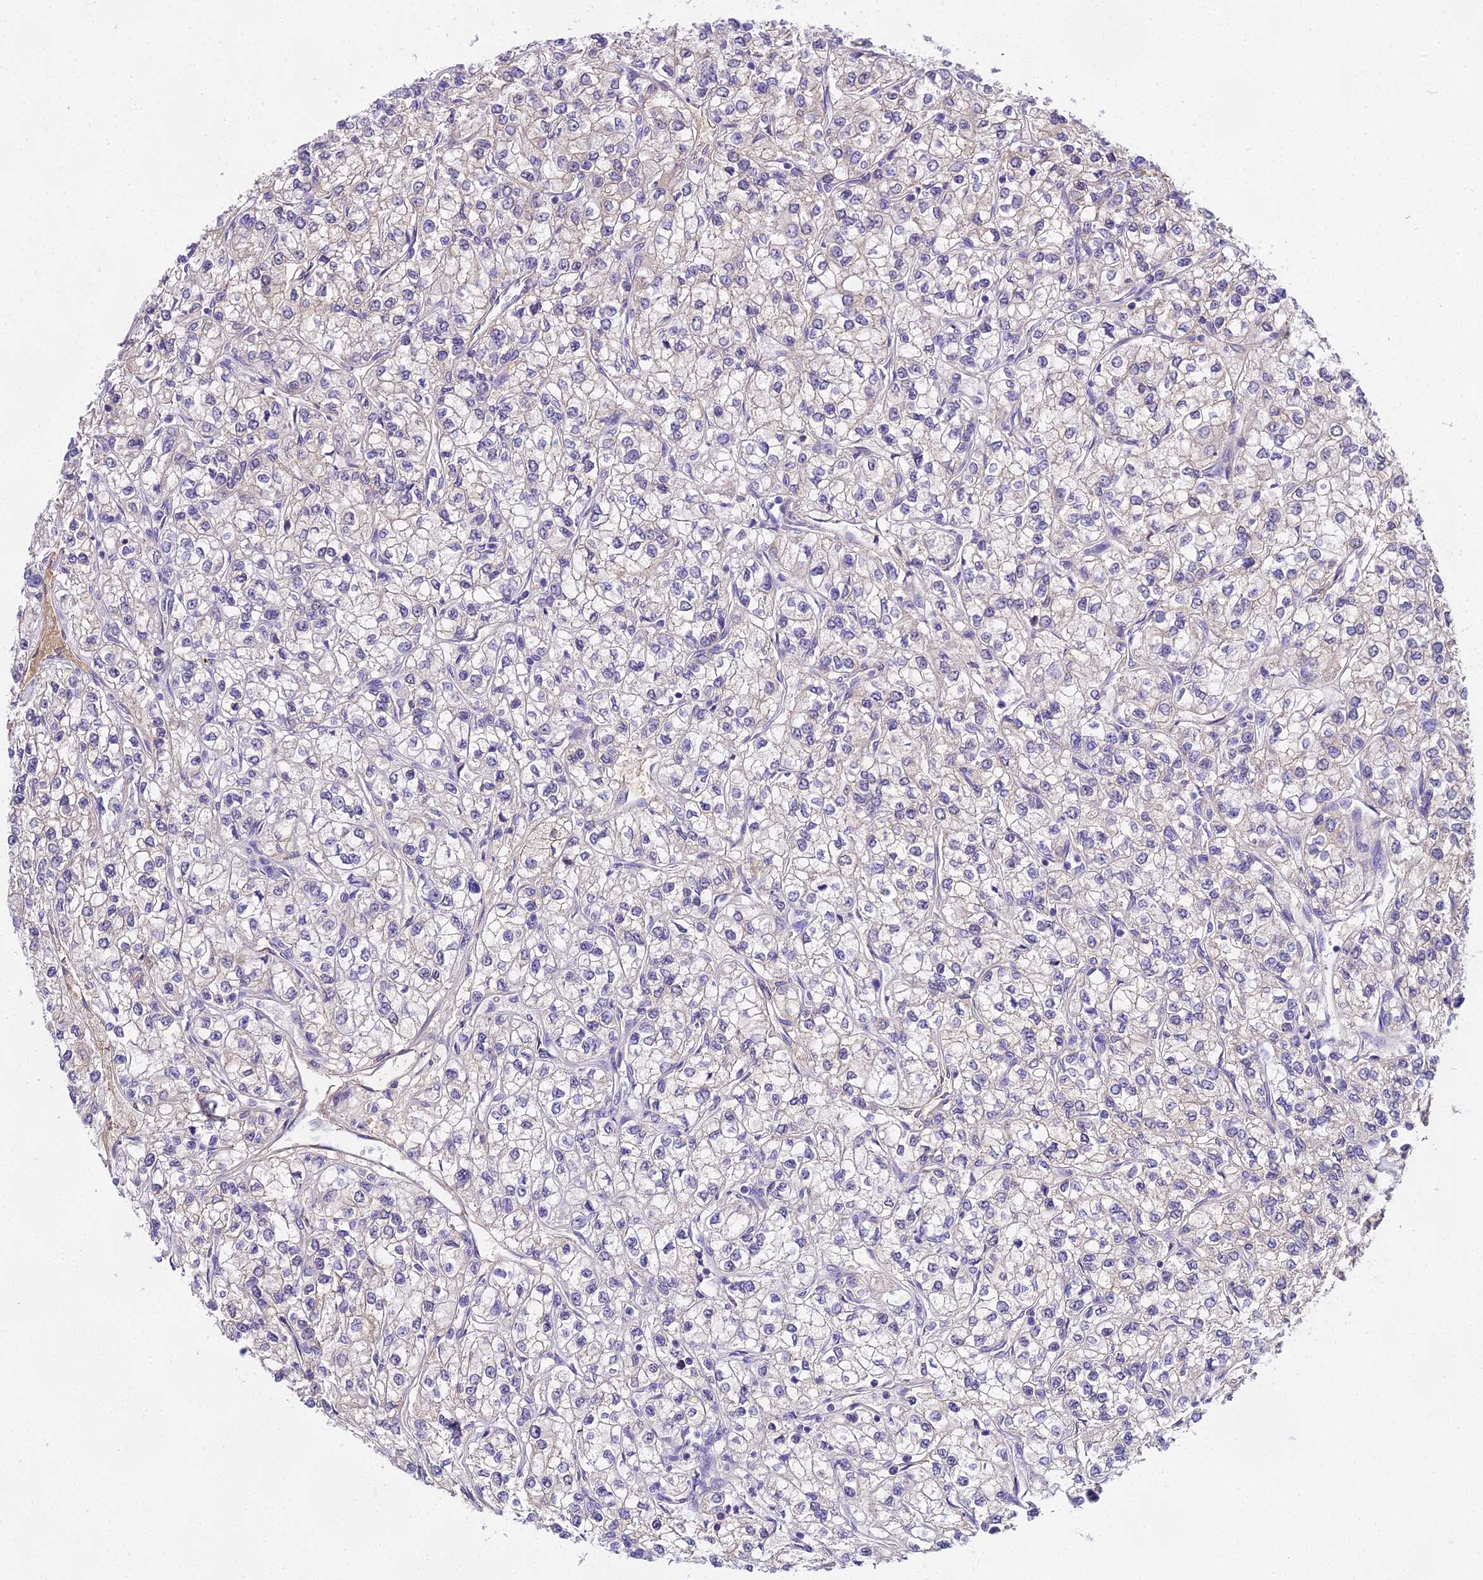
{"staining": {"intensity": "negative", "quantity": "none", "location": "none"}, "tissue": "renal cancer", "cell_type": "Tumor cells", "image_type": "cancer", "snomed": [{"axis": "morphology", "description": "Adenocarcinoma, NOS"}, {"axis": "topography", "description": "Kidney"}], "caption": "High magnification brightfield microscopy of renal adenocarcinoma stained with DAB (3,3'-diaminobenzidine) (brown) and counterstained with hematoxylin (blue): tumor cells show no significant positivity.", "gene": "MAT2A", "patient": {"sex": "male", "age": 80}}